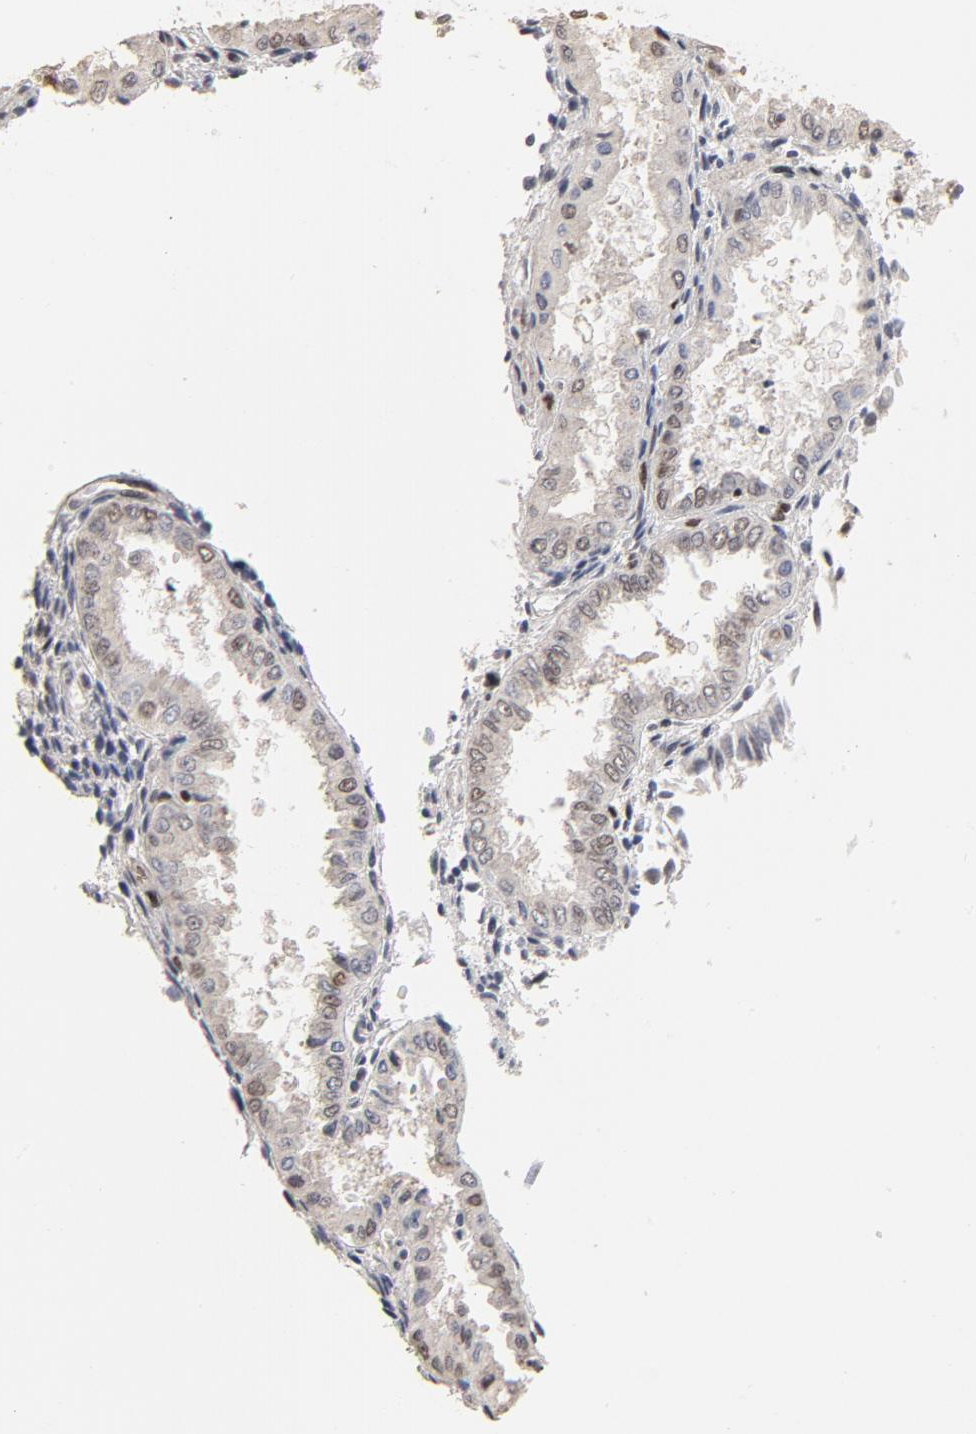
{"staining": {"intensity": "moderate", "quantity": ">75%", "location": "nuclear"}, "tissue": "endometrium", "cell_type": "Cells in endometrial stroma", "image_type": "normal", "snomed": [{"axis": "morphology", "description": "Normal tissue, NOS"}, {"axis": "topography", "description": "Endometrium"}], "caption": "DAB (3,3'-diaminobenzidine) immunohistochemical staining of unremarkable human endometrium exhibits moderate nuclear protein staining in approximately >75% of cells in endometrial stroma.", "gene": "TP53RK", "patient": {"sex": "female", "age": 33}}